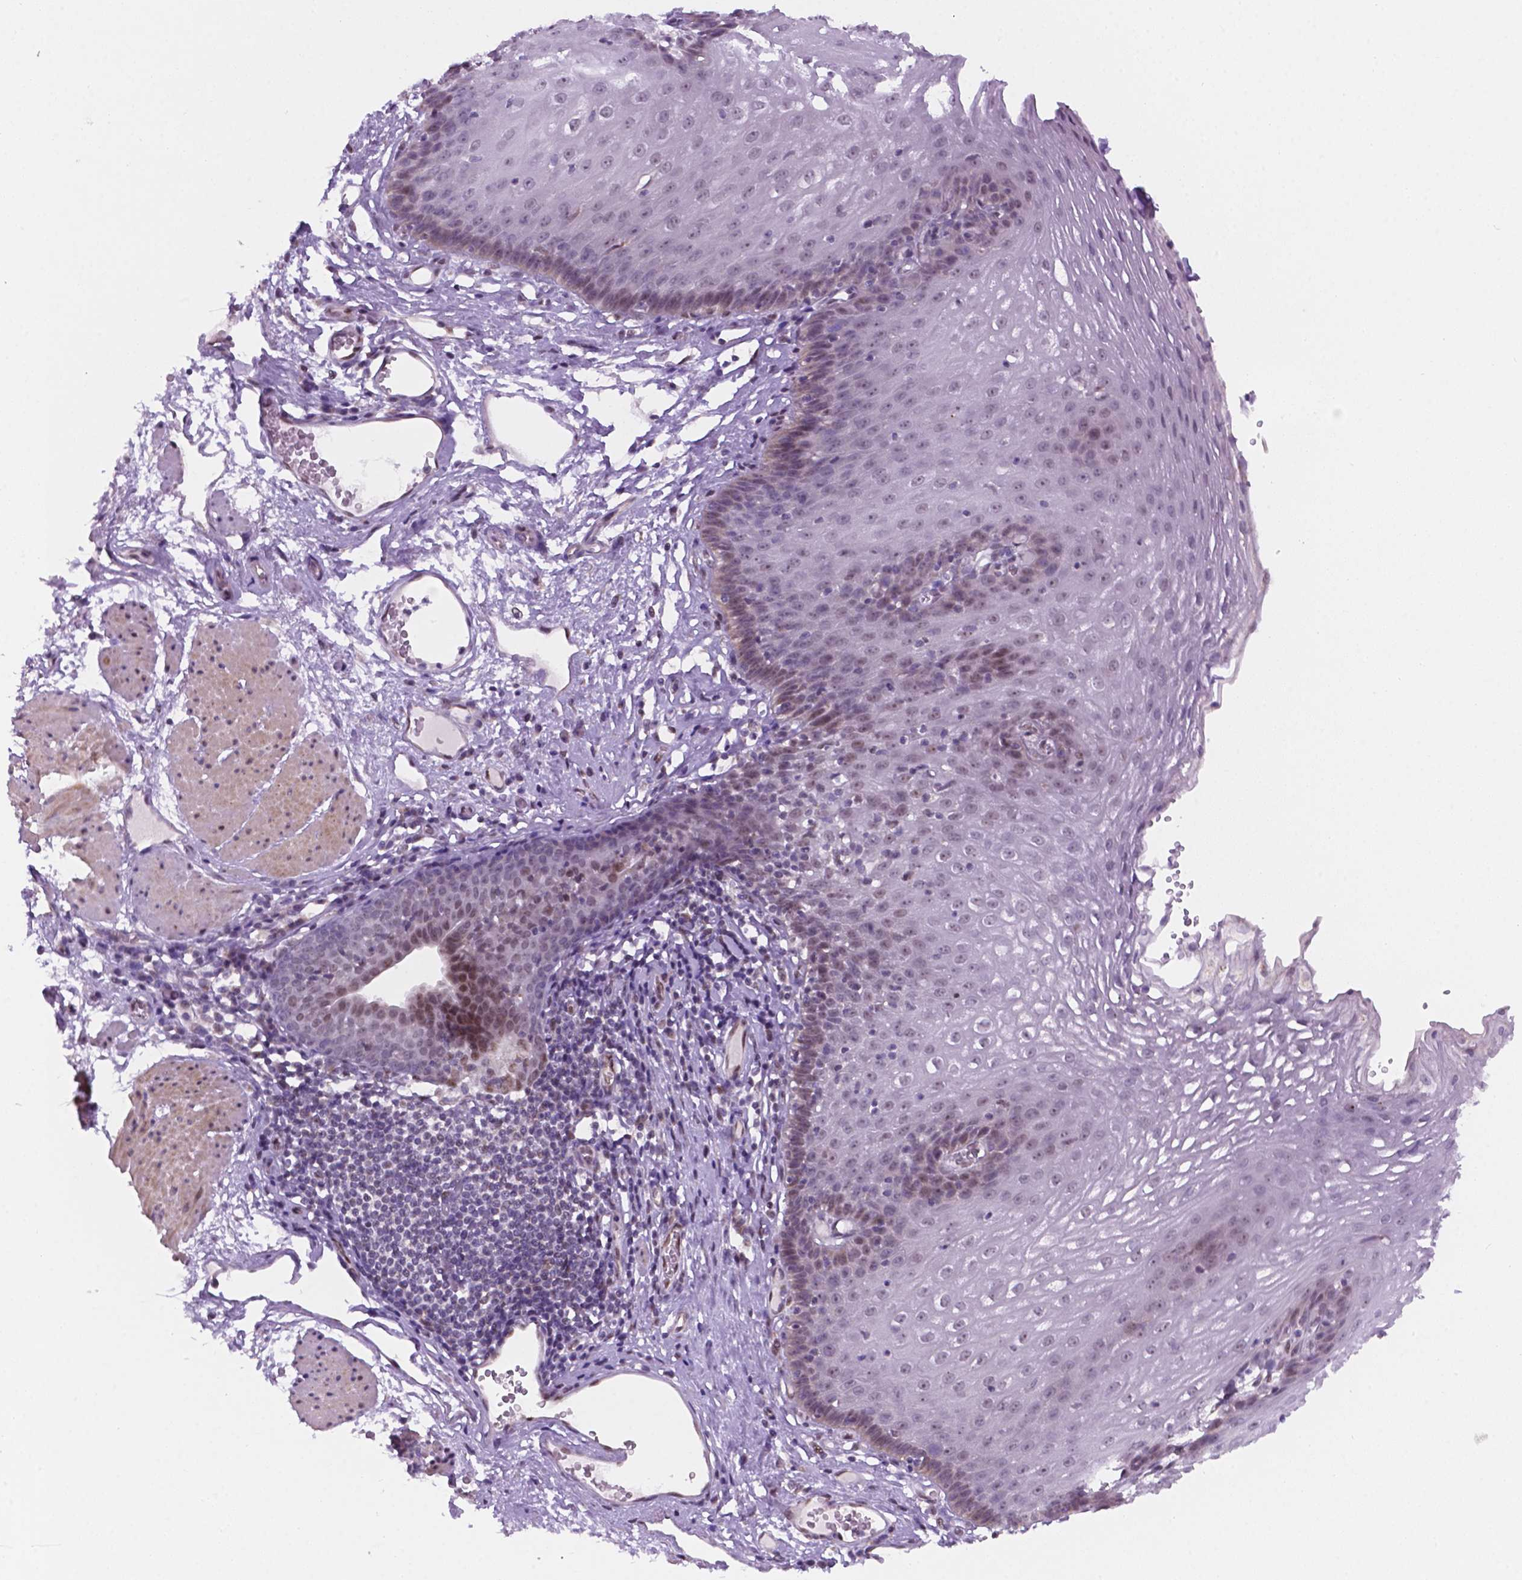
{"staining": {"intensity": "moderate", "quantity": "<25%", "location": "nuclear"}, "tissue": "esophagus", "cell_type": "Squamous epithelial cells", "image_type": "normal", "snomed": [{"axis": "morphology", "description": "Normal tissue, NOS"}, {"axis": "topography", "description": "Esophagus"}], "caption": "Squamous epithelial cells exhibit low levels of moderate nuclear expression in about <25% of cells in normal human esophagus.", "gene": "C18orf21", "patient": {"sex": "male", "age": 72}}